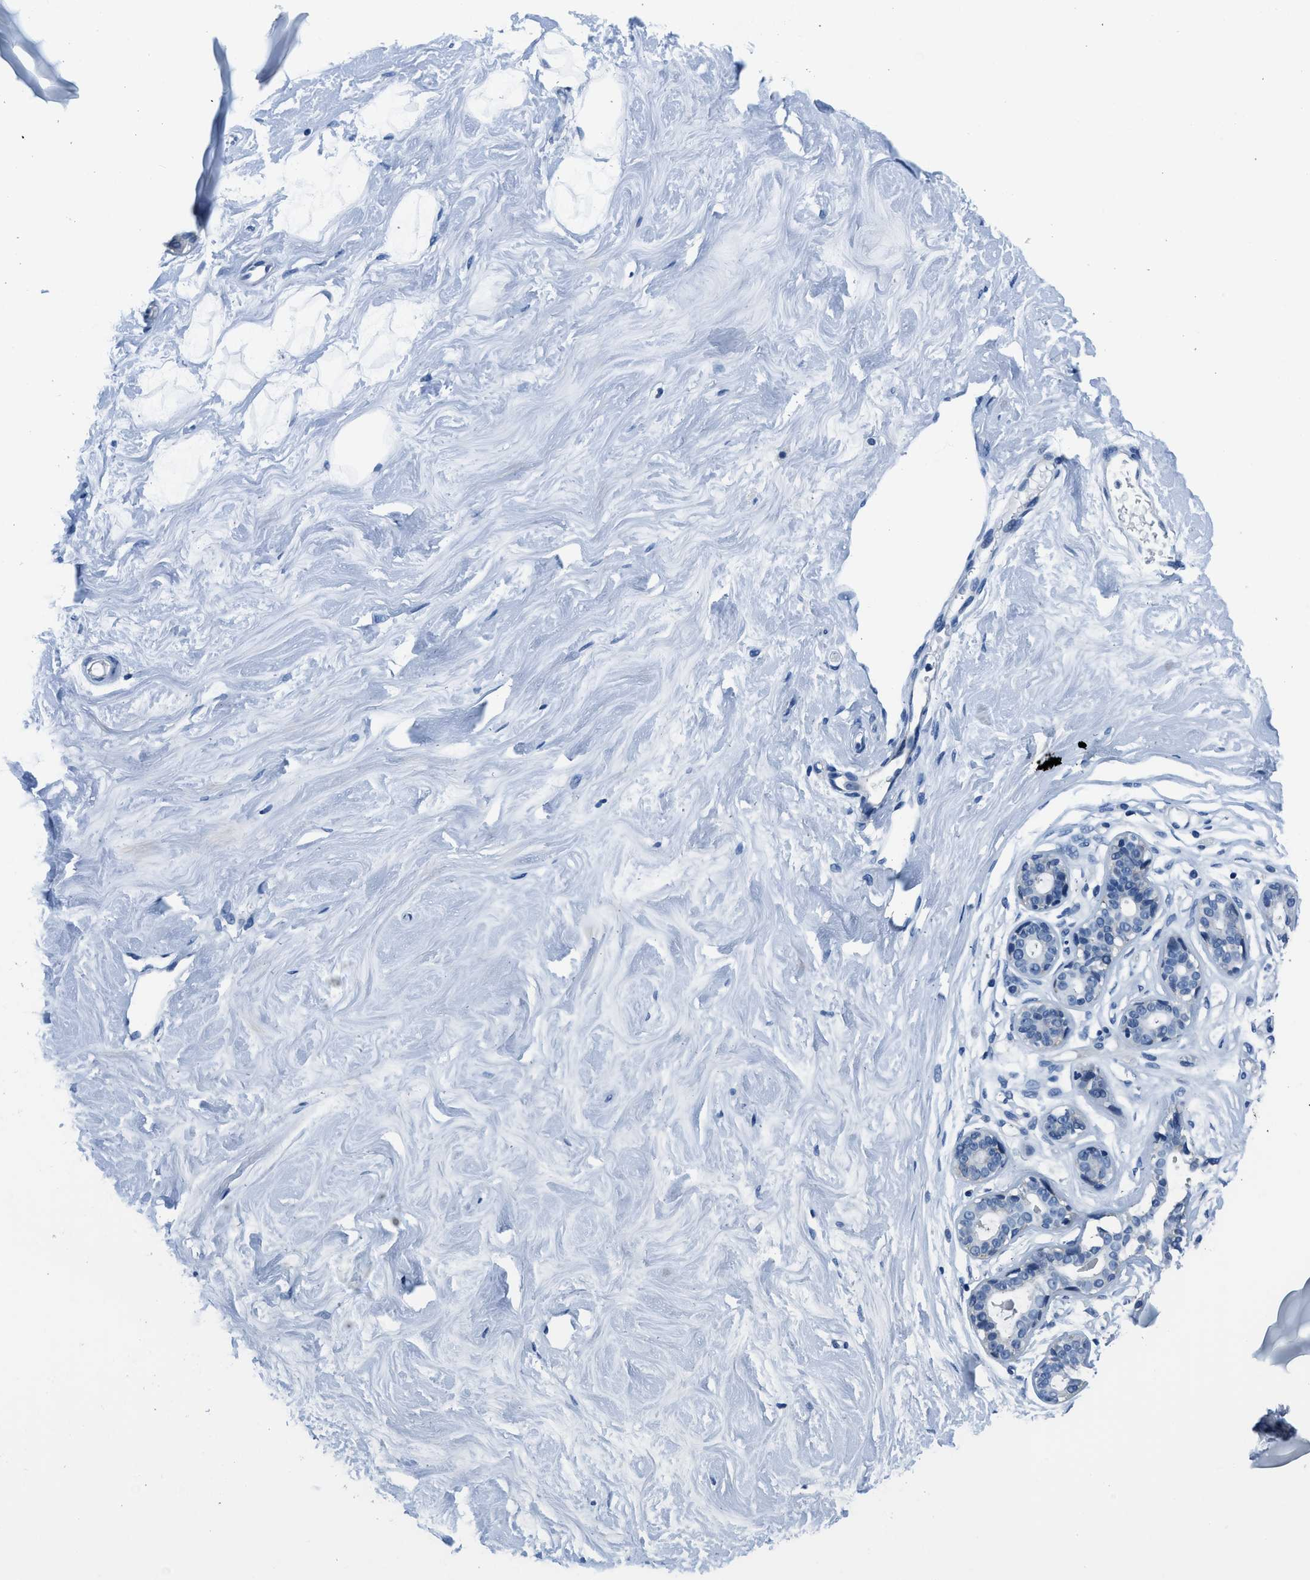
{"staining": {"intensity": "negative", "quantity": "none", "location": "none"}, "tissue": "breast", "cell_type": "Adipocytes", "image_type": "normal", "snomed": [{"axis": "morphology", "description": "Normal tissue, NOS"}, {"axis": "topography", "description": "Breast"}], "caption": "A high-resolution image shows immunohistochemistry (IHC) staining of benign breast, which demonstrates no significant expression in adipocytes. (Stains: DAB (3,3'-diaminobenzidine) immunohistochemistry (IHC) with hematoxylin counter stain, Microscopy: brightfield microscopy at high magnification).", "gene": "GJA3", "patient": {"sex": "female", "age": 23}}